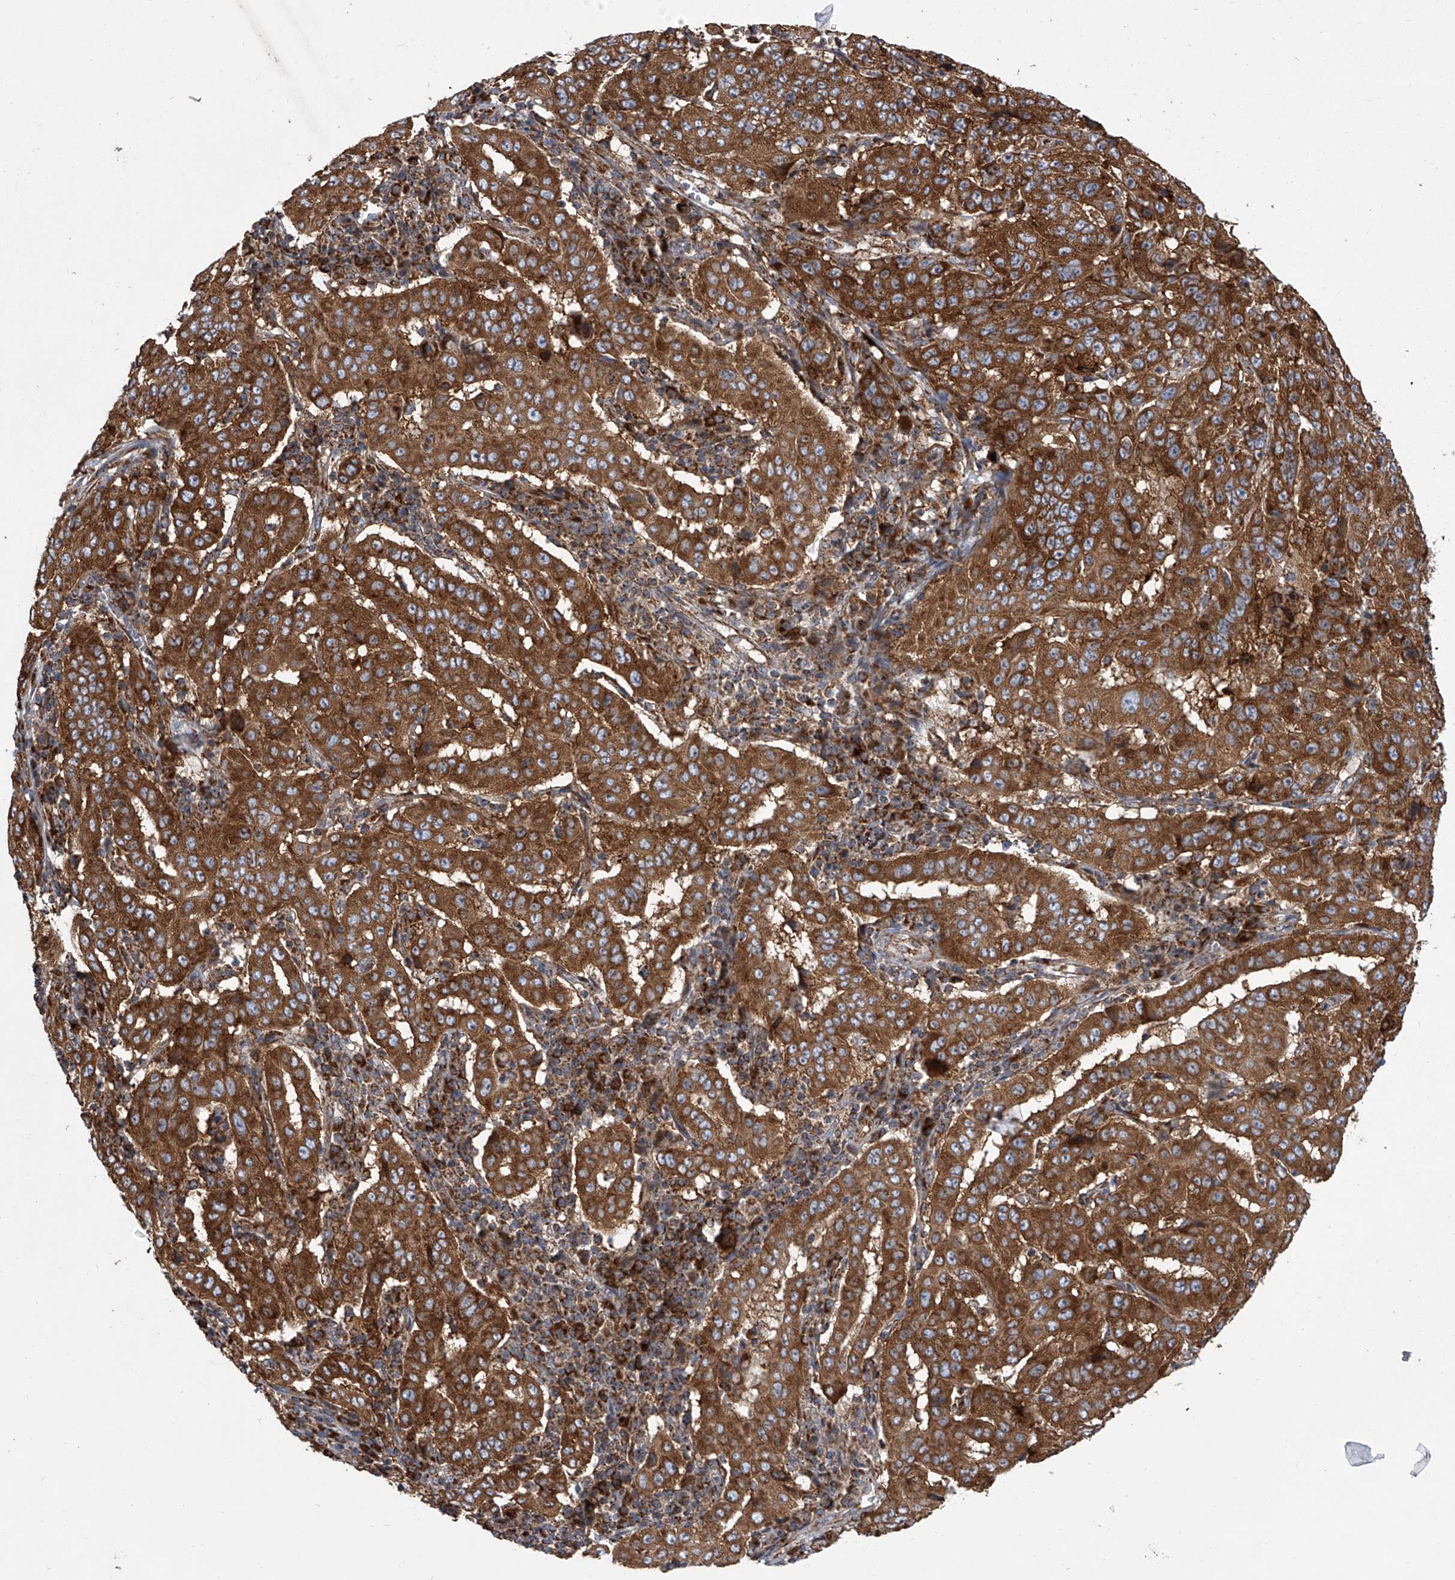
{"staining": {"intensity": "strong", "quantity": ">75%", "location": "cytoplasmic/membranous"}, "tissue": "pancreatic cancer", "cell_type": "Tumor cells", "image_type": "cancer", "snomed": [{"axis": "morphology", "description": "Adenocarcinoma, NOS"}, {"axis": "topography", "description": "Pancreas"}], "caption": "This image displays pancreatic cancer stained with immunohistochemistry (IHC) to label a protein in brown. The cytoplasmic/membranous of tumor cells show strong positivity for the protein. Nuclei are counter-stained blue.", "gene": "ZC3H15", "patient": {"sex": "male", "age": 63}}